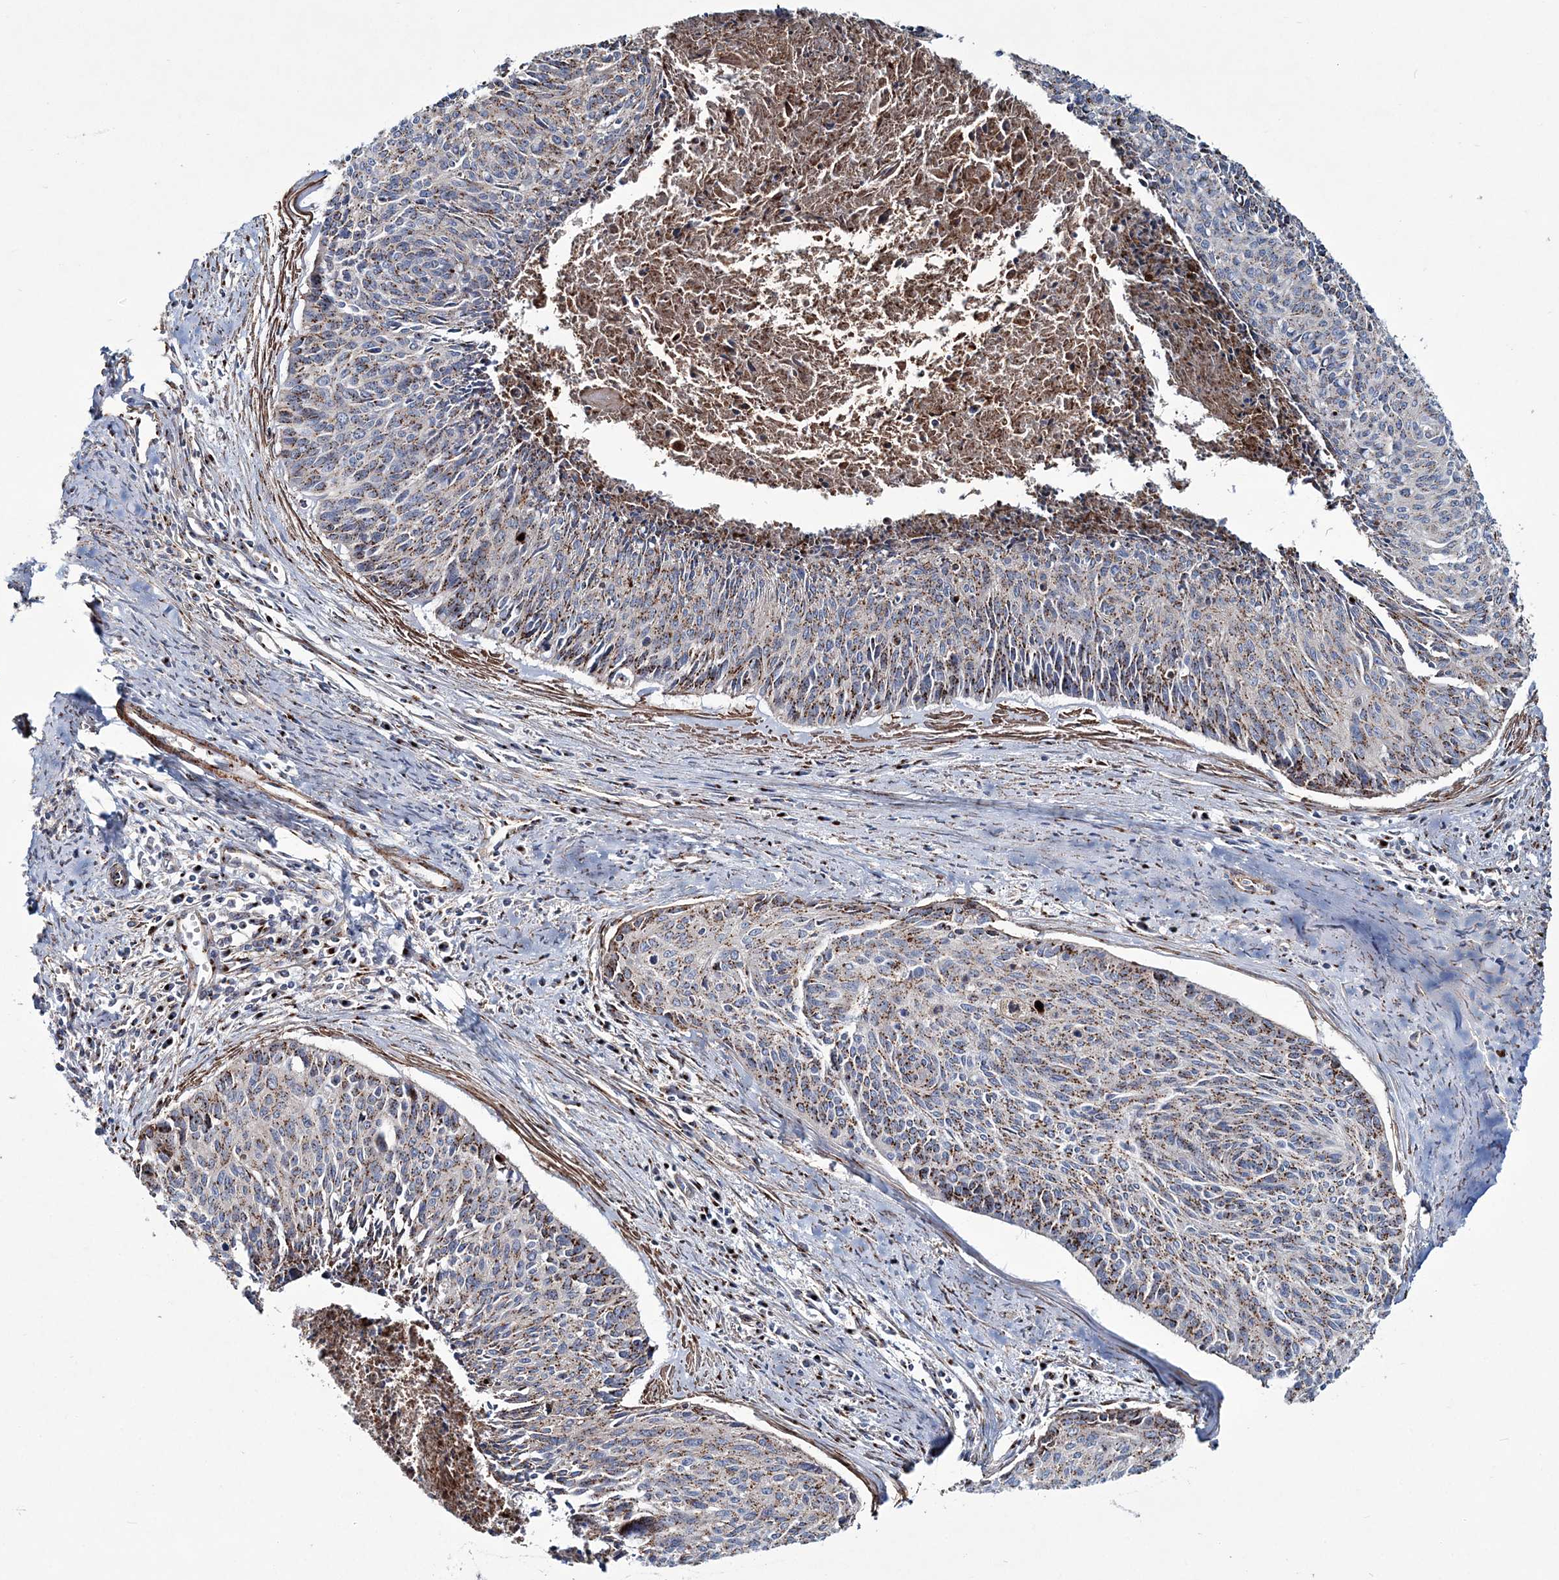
{"staining": {"intensity": "moderate", "quantity": ">75%", "location": "cytoplasmic/membranous"}, "tissue": "cervical cancer", "cell_type": "Tumor cells", "image_type": "cancer", "snomed": [{"axis": "morphology", "description": "Squamous cell carcinoma, NOS"}, {"axis": "topography", "description": "Cervix"}], "caption": "This photomicrograph shows immunohistochemistry staining of cervical cancer, with medium moderate cytoplasmic/membranous staining in about >75% of tumor cells.", "gene": "MAN1A2", "patient": {"sex": "female", "age": 55}}